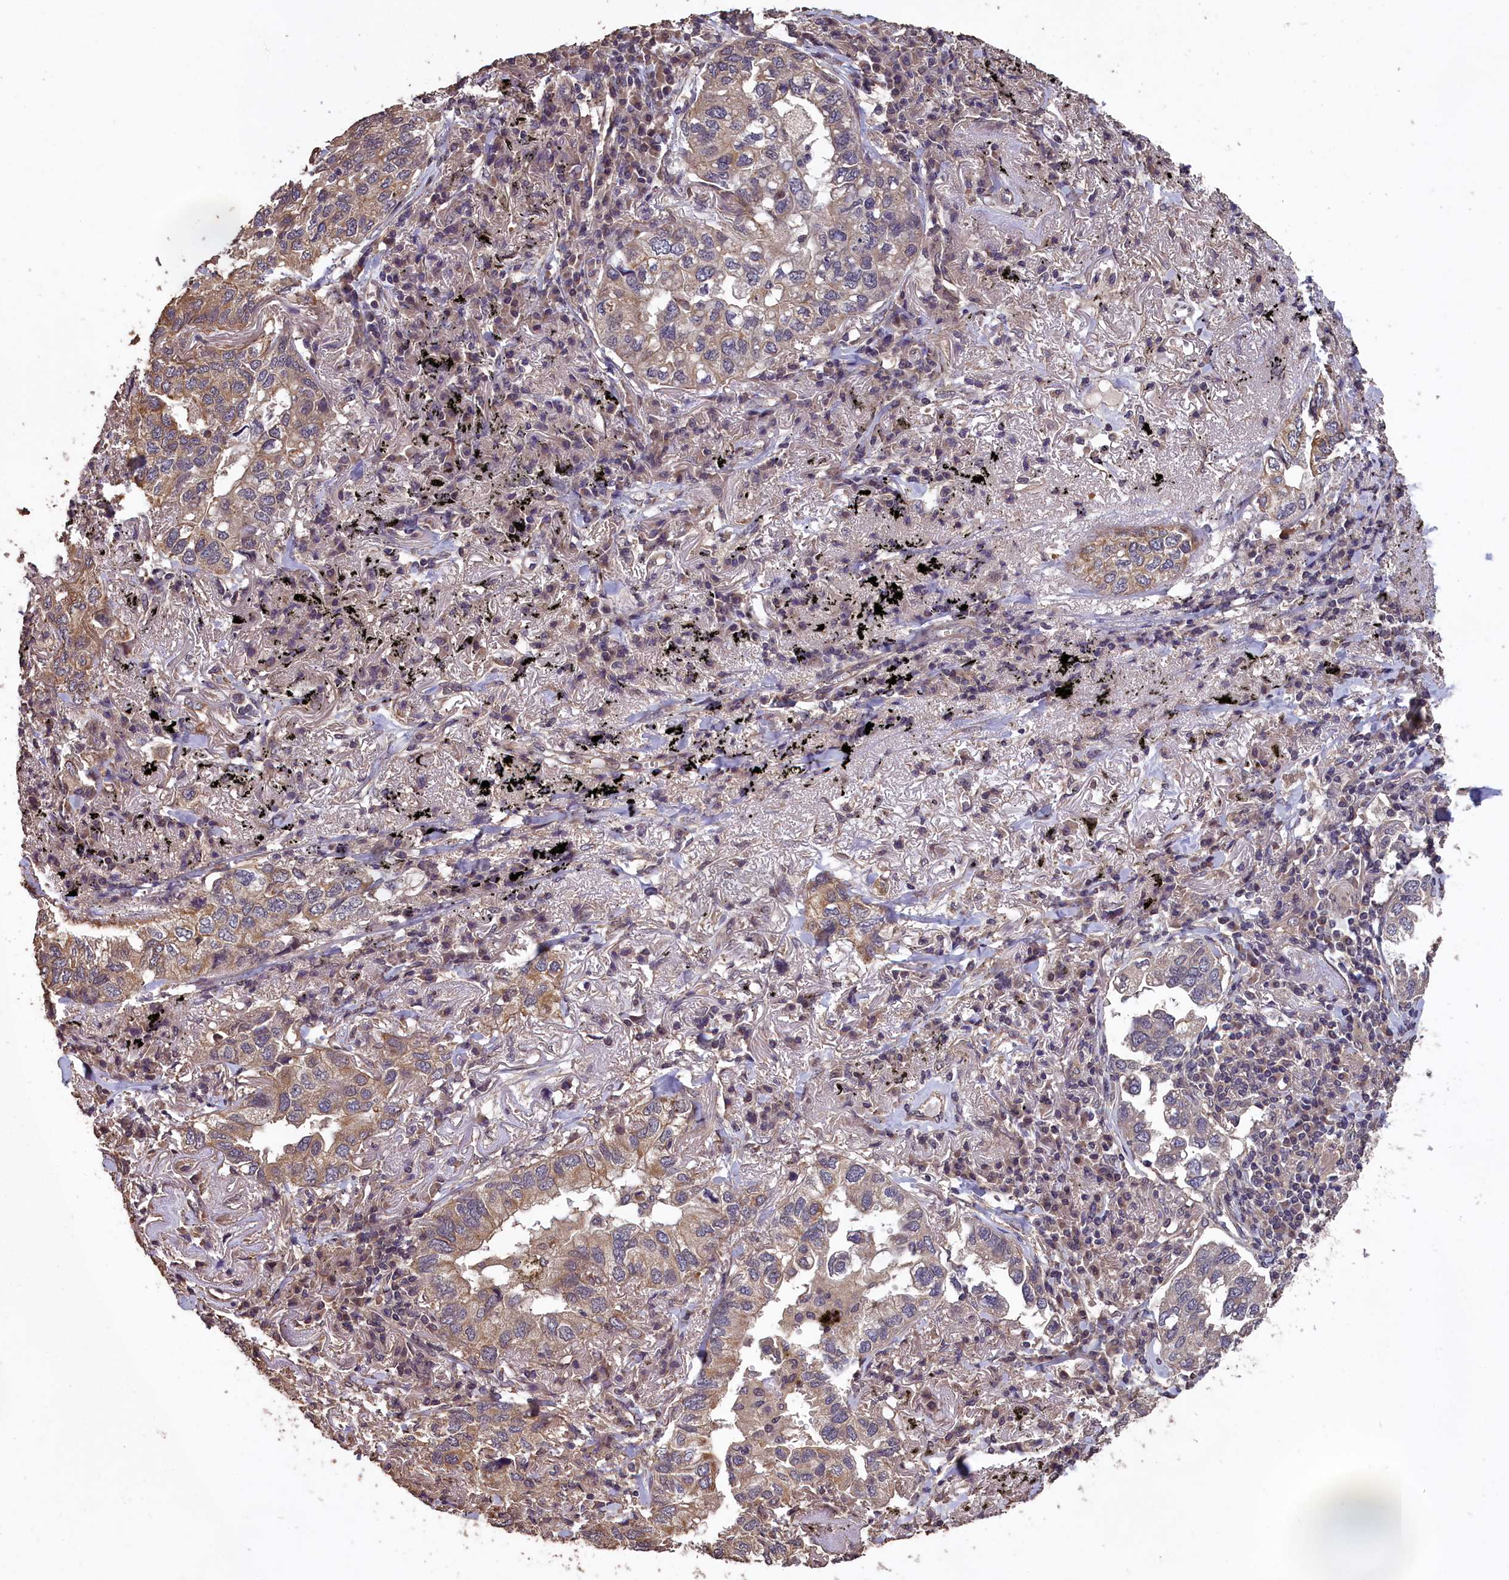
{"staining": {"intensity": "weak", "quantity": "<25%", "location": "cytoplasmic/membranous"}, "tissue": "lung cancer", "cell_type": "Tumor cells", "image_type": "cancer", "snomed": [{"axis": "morphology", "description": "Adenocarcinoma, NOS"}, {"axis": "topography", "description": "Lung"}], "caption": "Immunohistochemistry (IHC) micrograph of human adenocarcinoma (lung) stained for a protein (brown), which shows no expression in tumor cells.", "gene": "CHD9", "patient": {"sex": "male", "age": 65}}